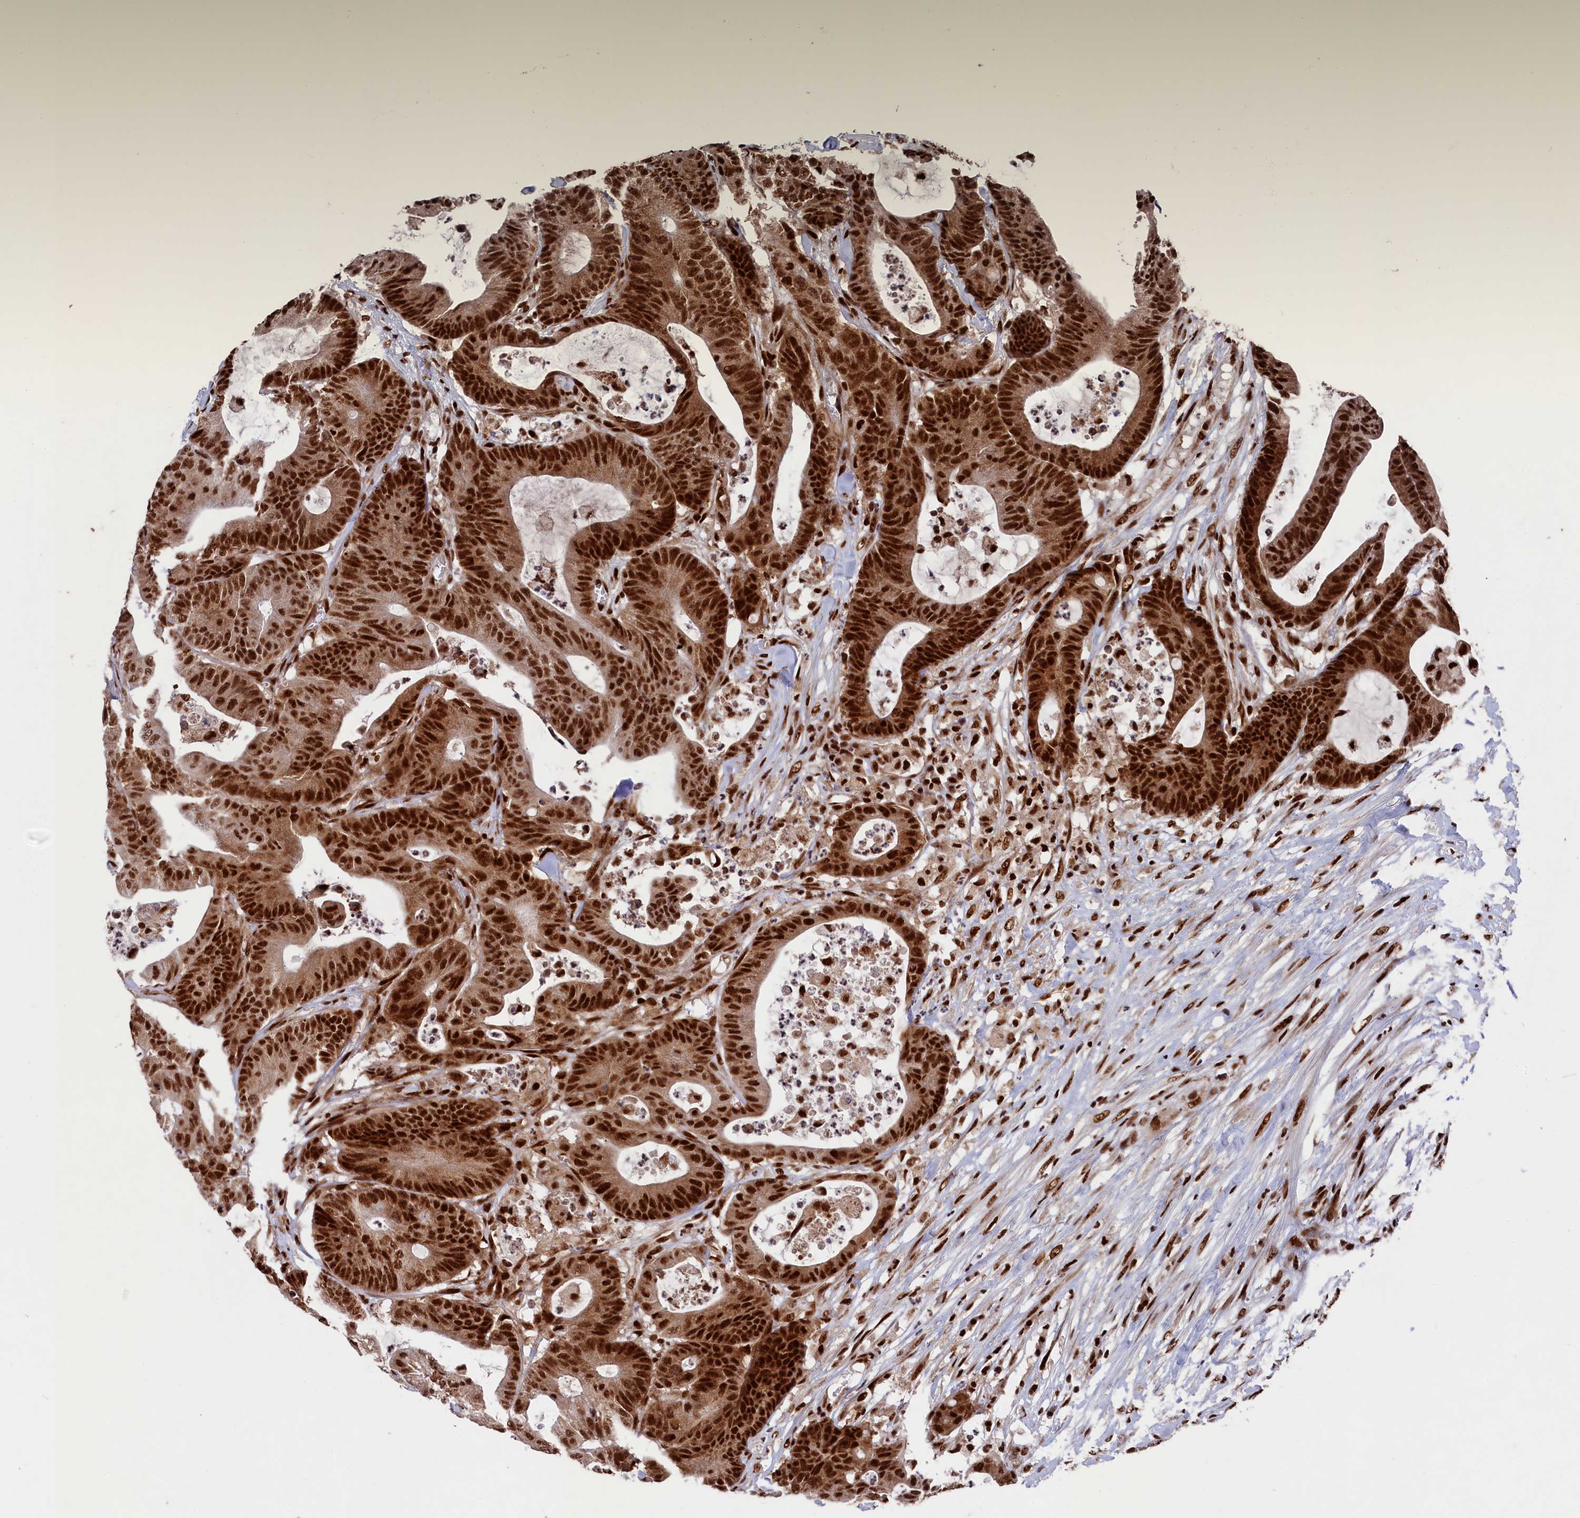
{"staining": {"intensity": "strong", "quantity": ">75%", "location": "cytoplasmic/membranous,nuclear"}, "tissue": "colorectal cancer", "cell_type": "Tumor cells", "image_type": "cancer", "snomed": [{"axis": "morphology", "description": "Adenocarcinoma, NOS"}, {"axis": "topography", "description": "Colon"}], "caption": "Strong cytoplasmic/membranous and nuclear expression is present in approximately >75% of tumor cells in colorectal cancer (adenocarcinoma).", "gene": "PRPF31", "patient": {"sex": "female", "age": 84}}